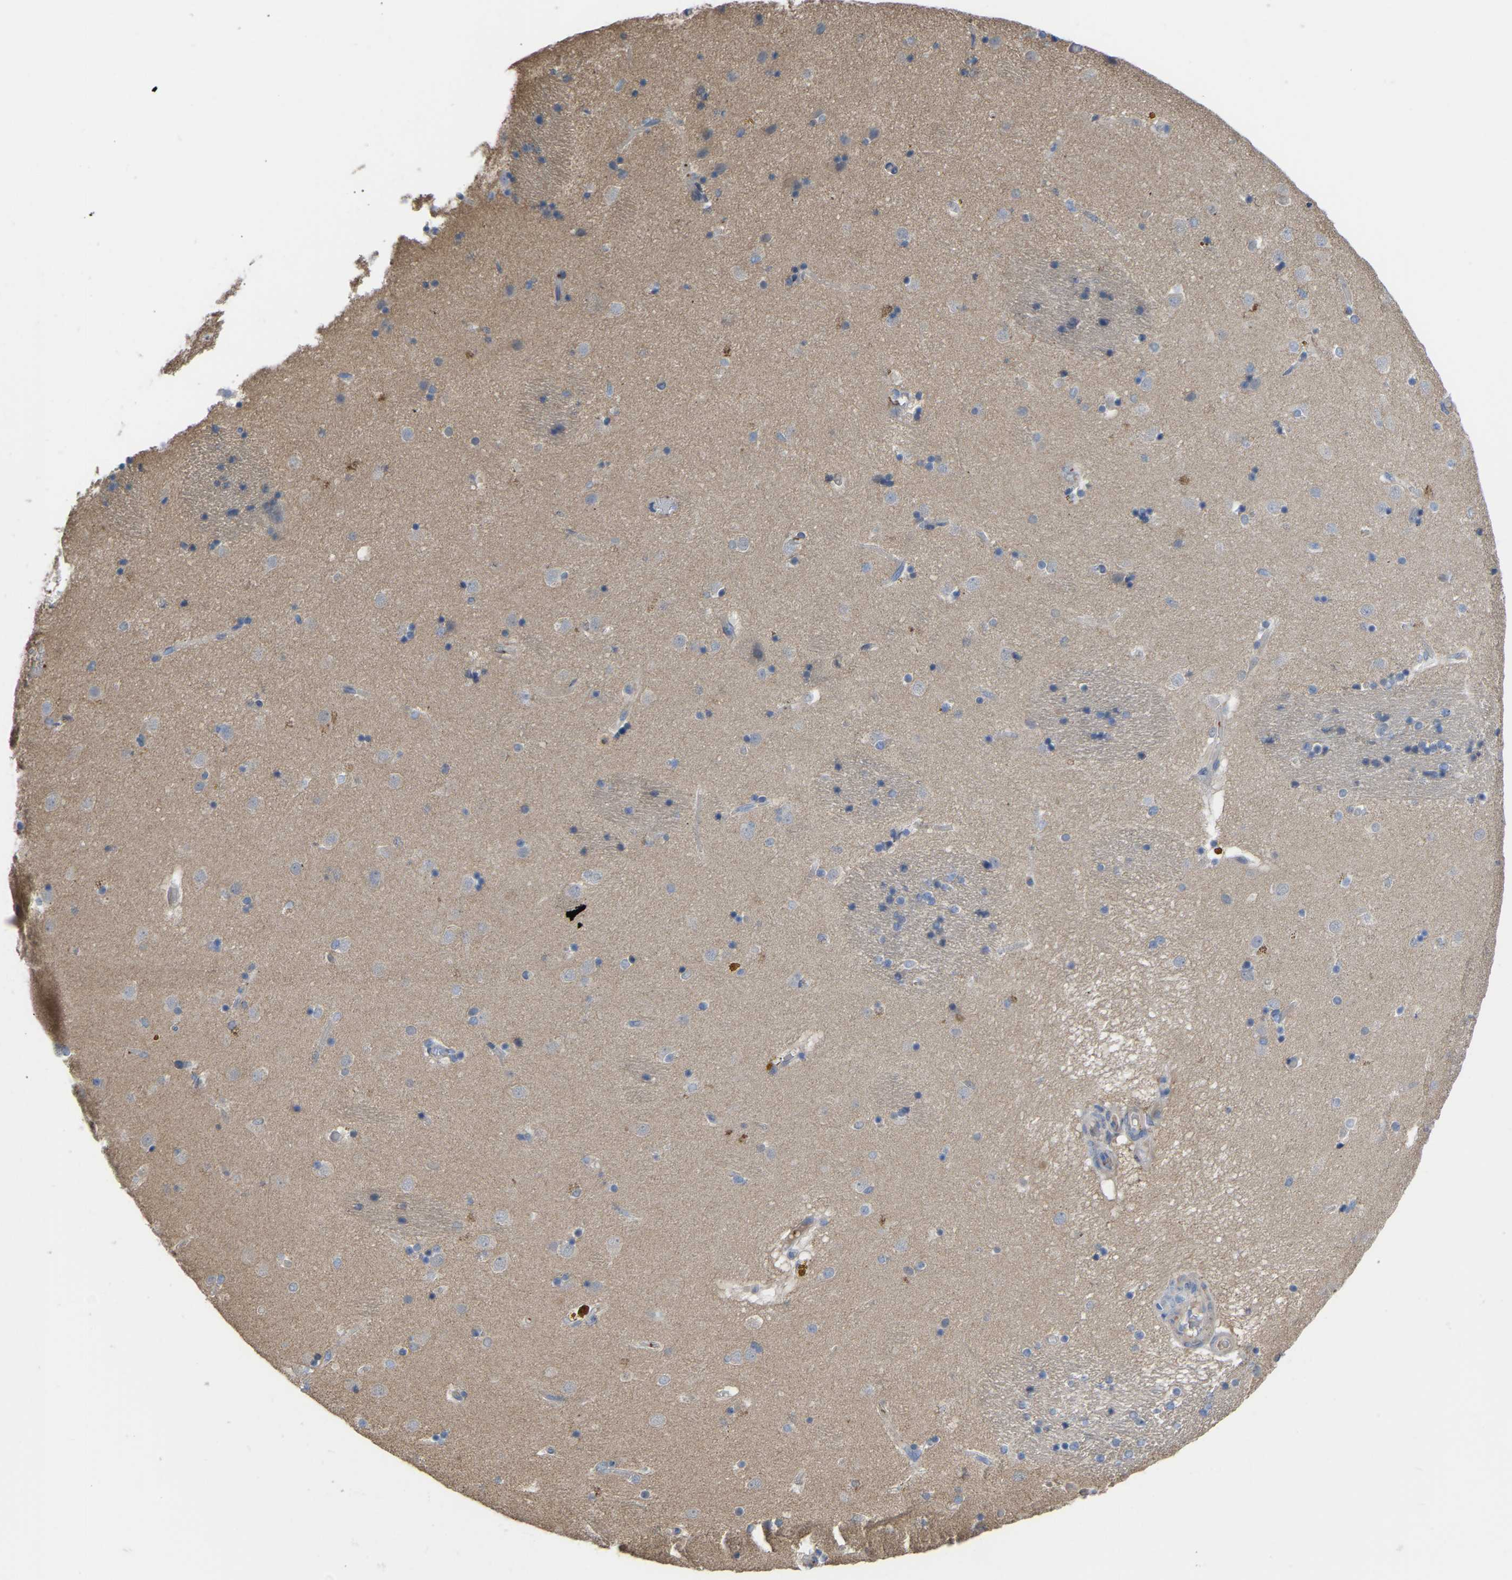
{"staining": {"intensity": "negative", "quantity": "none", "location": "none"}, "tissue": "caudate", "cell_type": "Glial cells", "image_type": "normal", "snomed": [{"axis": "morphology", "description": "Normal tissue, NOS"}, {"axis": "topography", "description": "Lateral ventricle wall"}], "caption": "Glial cells are negative for protein expression in normal human caudate. (Stains: DAB (3,3'-diaminobenzidine) IHC with hematoxylin counter stain, Microscopy: brightfield microscopy at high magnification).", "gene": "ZNF449", "patient": {"sex": "male", "age": 70}}